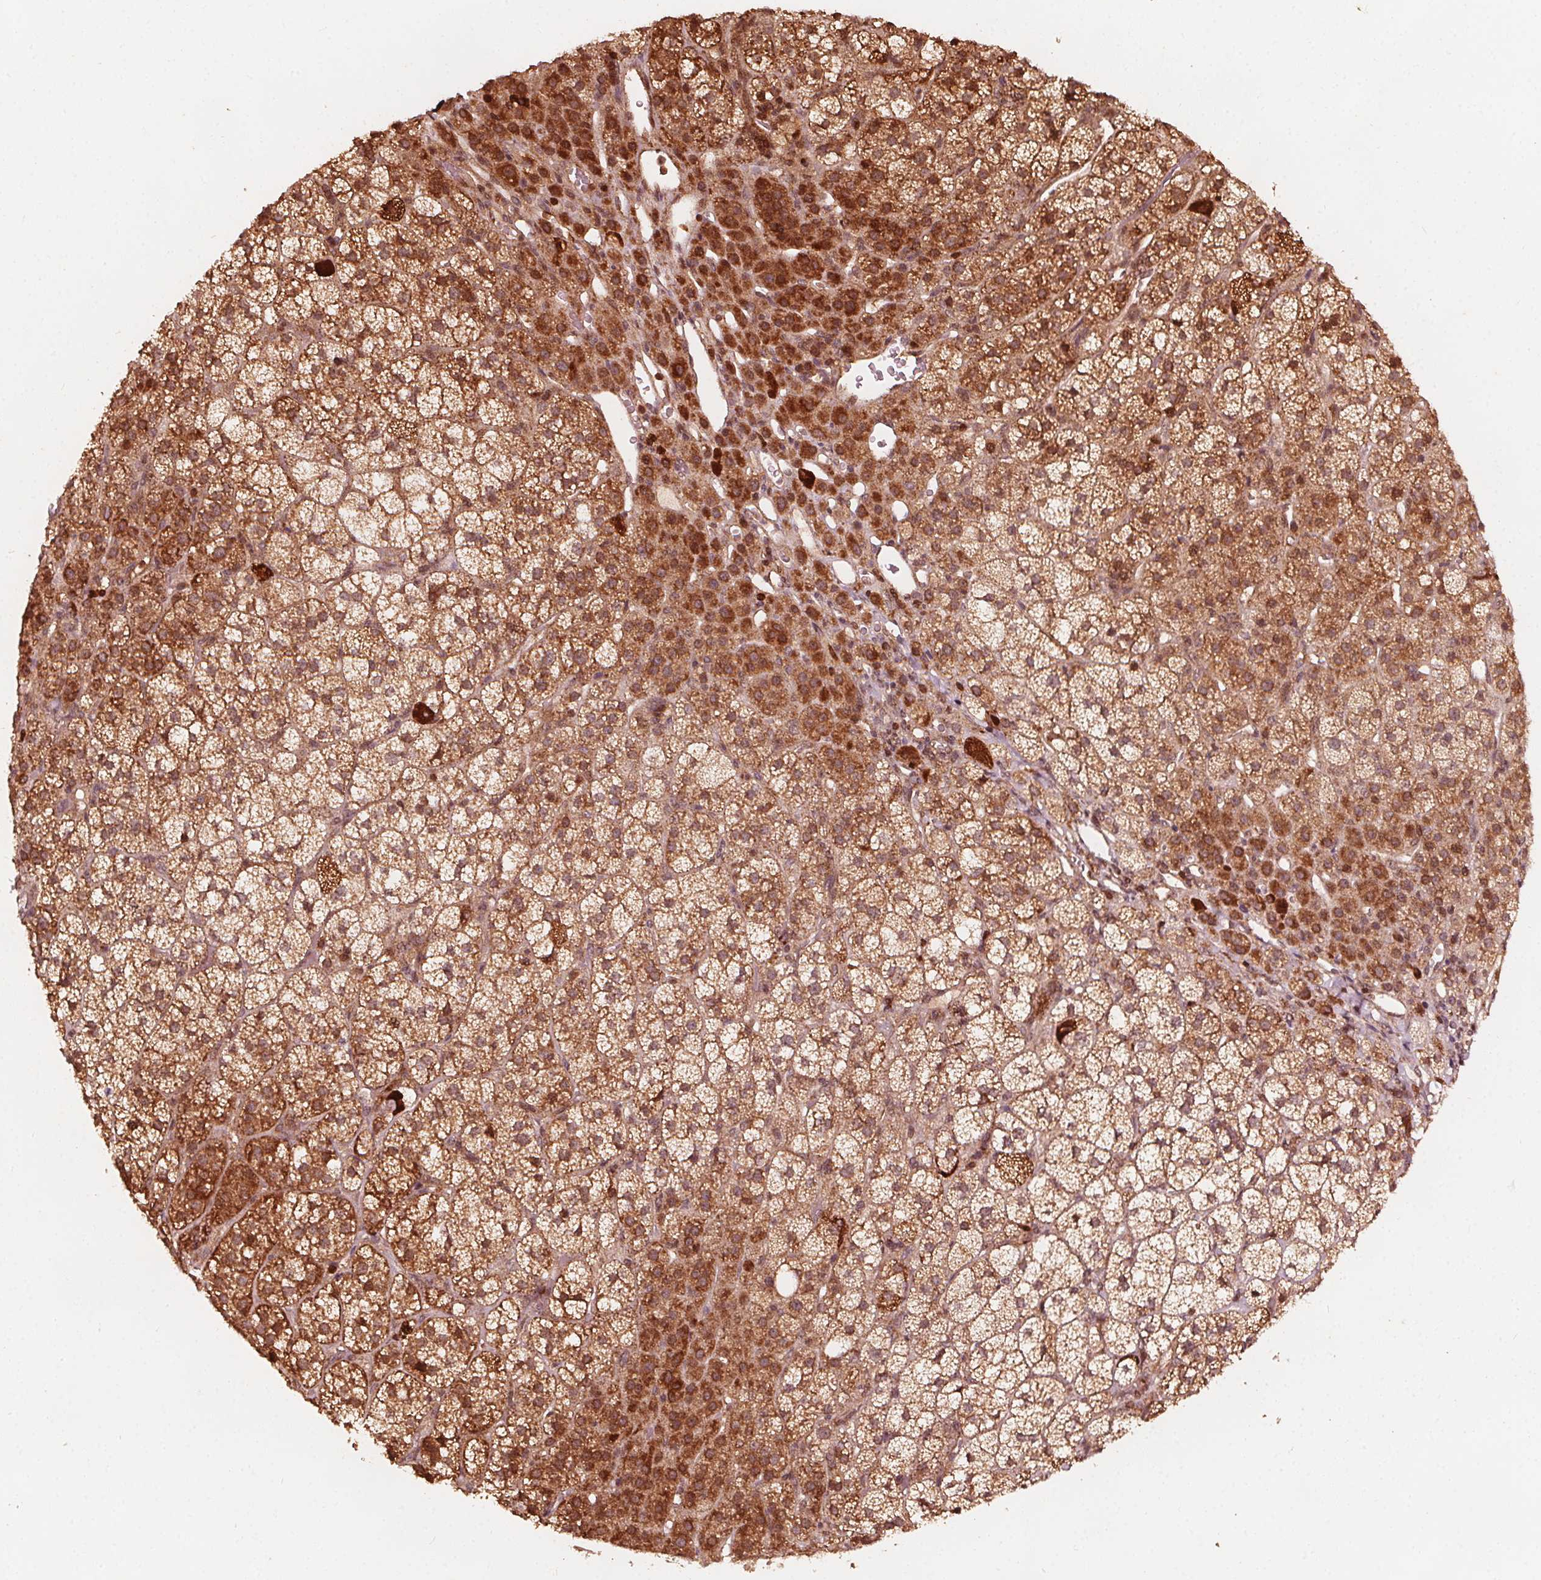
{"staining": {"intensity": "strong", "quantity": ">75%", "location": "cytoplasmic/membranous,nuclear"}, "tissue": "adrenal gland", "cell_type": "Glandular cells", "image_type": "normal", "snomed": [{"axis": "morphology", "description": "Normal tissue, NOS"}, {"axis": "topography", "description": "Adrenal gland"}], "caption": "A micrograph of adrenal gland stained for a protein shows strong cytoplasmic/membranous,nuclear brown staining in glandular cells. (DAB (3,3'-diaminobenzidine) IHC, brown staining for protein, blue staining for nuclei).", "gene": "AIP", "patient": {"sex": "female", "age": 60}}